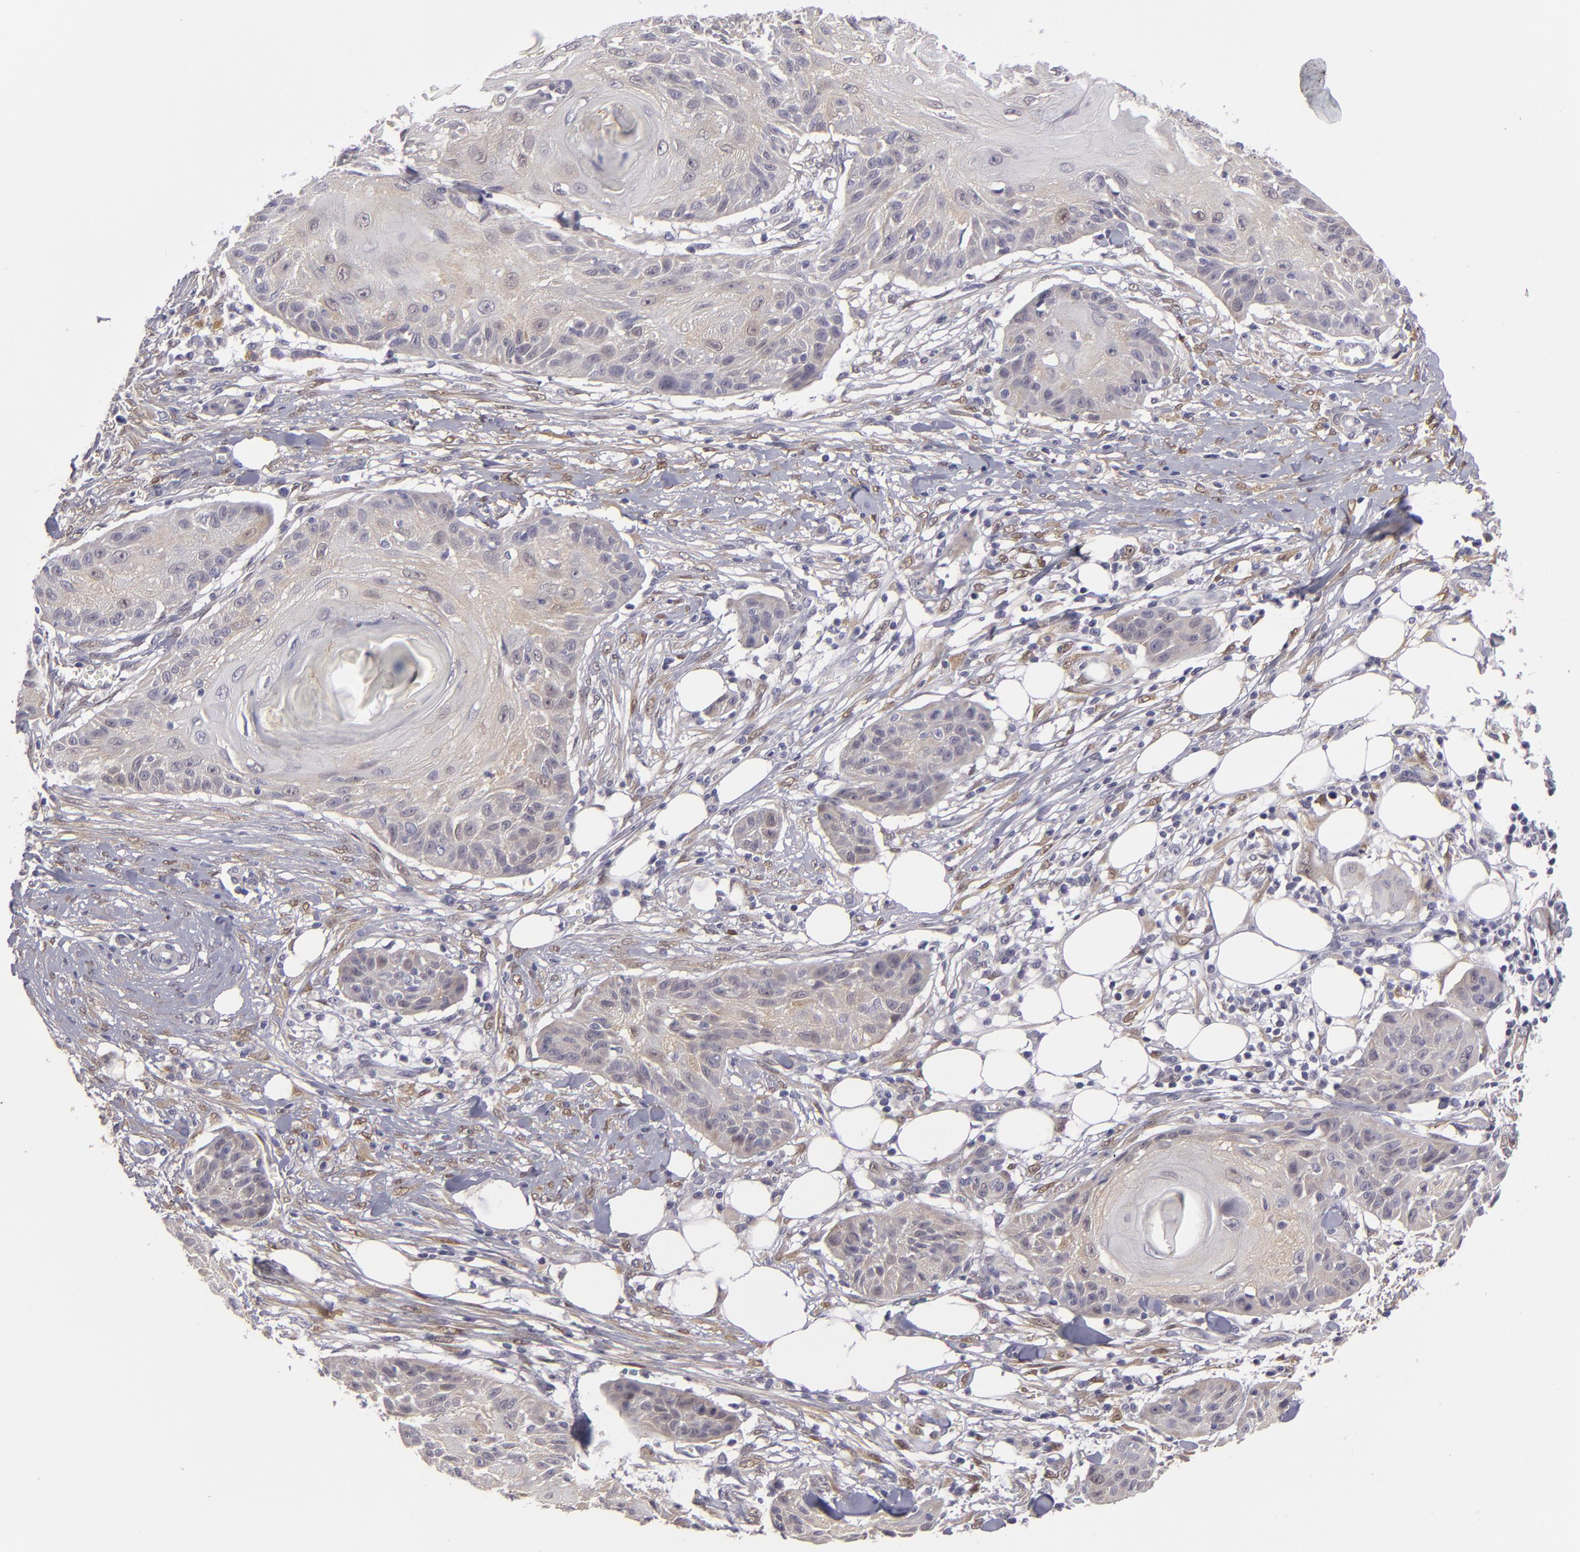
{"staining": {"intensity": "negative", "quantity": "none", "location": "none"}, "tissue": "skin cancer", "cell_type": "Tumor cells", "image_type": "cancer", "snomed": [{"axis": "morphology", "description": "Squamous cell carcinoma, NOS"}, {"axis": "topography", "description": "Skin"}], "caption": "An image of squamous cell carcinoma (skin) stained for a protein exhibits no brown staining in tumor cells.", "gene": "EFS", "patient": {"sex": "female", "age": 88}}